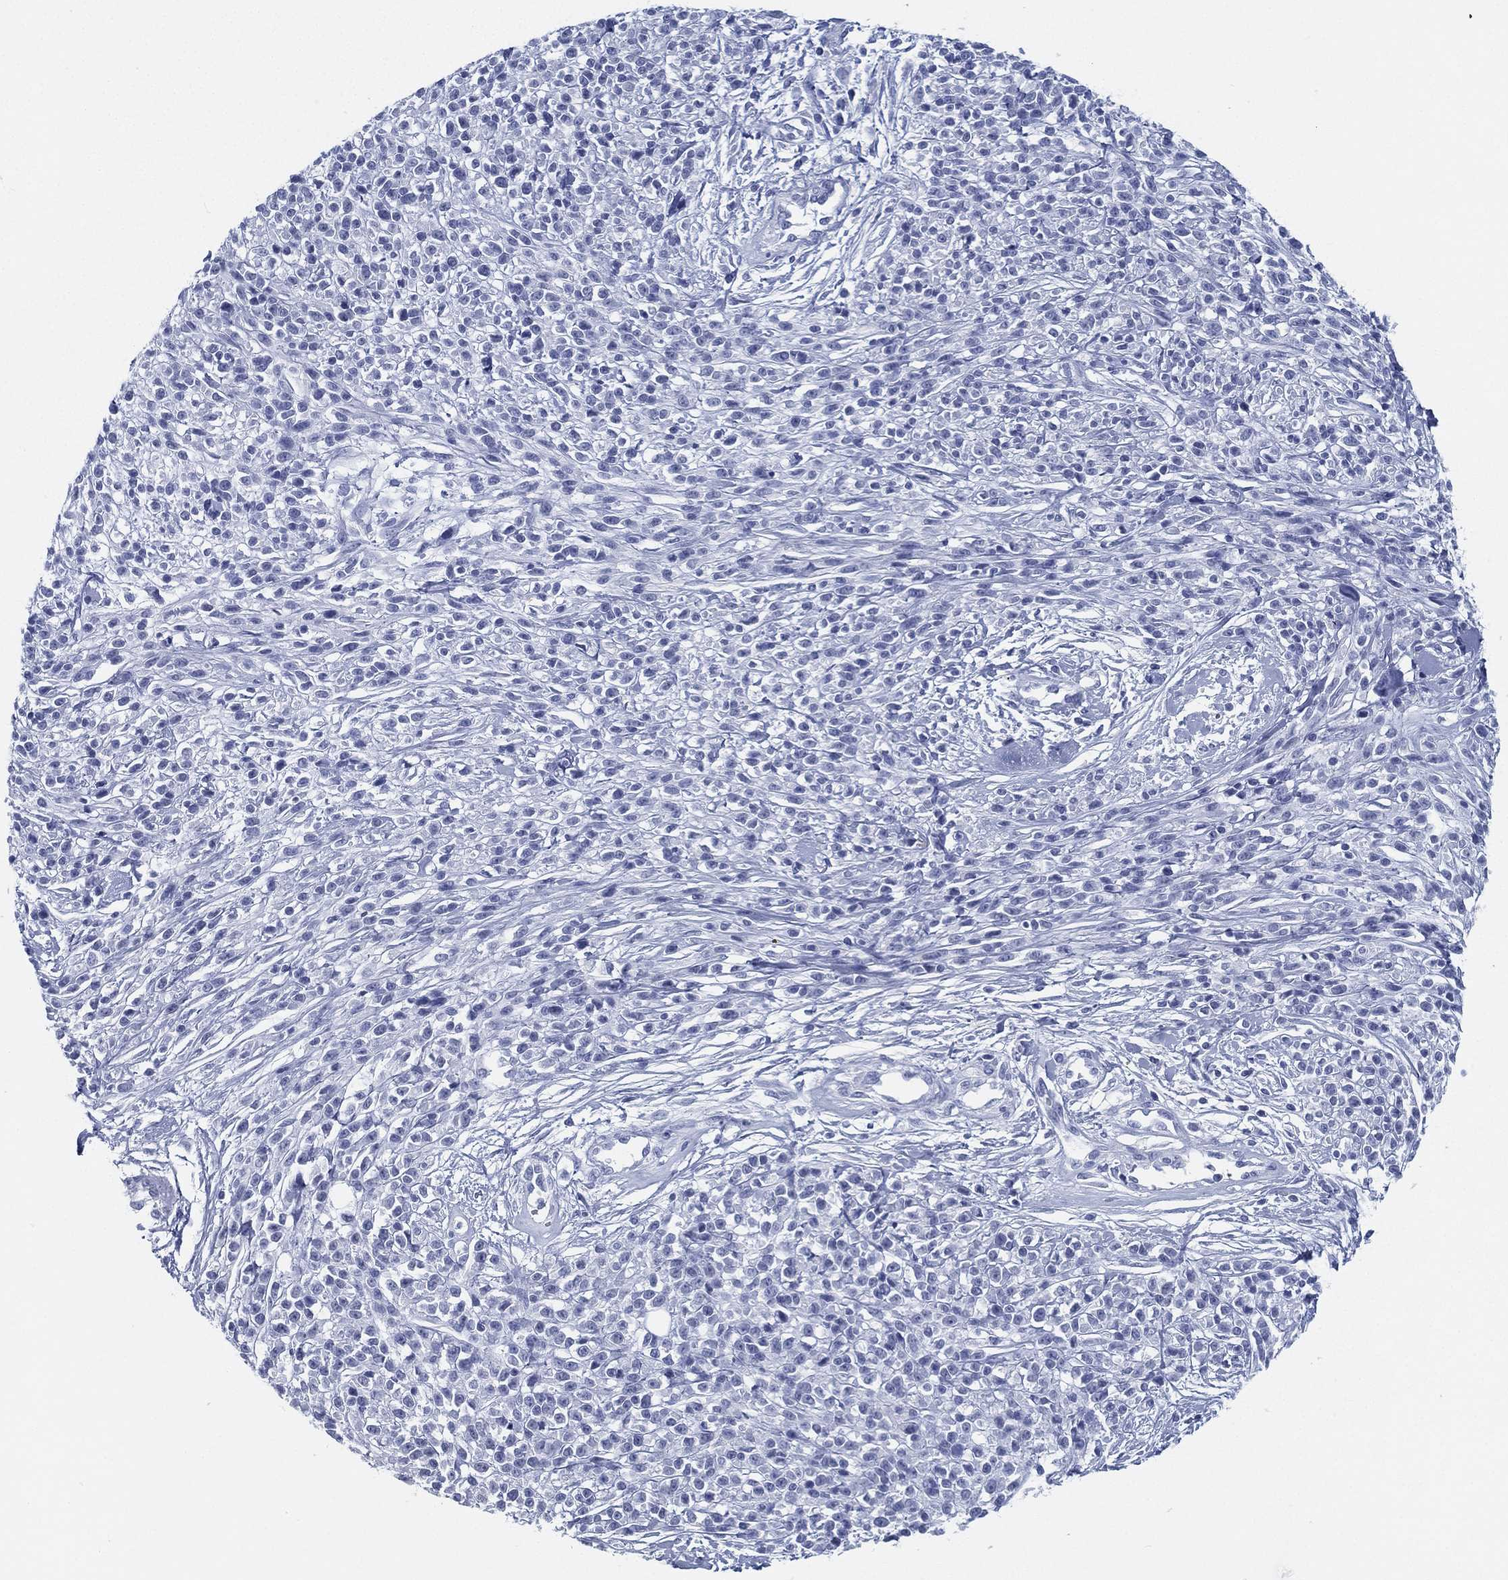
{"staining": {"intensity": "negative", "quantity": "none", "location": "none"}, "tissue": "melanoma", "cell_type": "Tumor cells", "image_type": "cancer", "snomed": [{"axis": "morphology", "description": "Malignant melanoma, NOS"}, {"axis": "topography", "description": "Skin"}, {"axis": "topography", "description": "Skin of trunk"}], "caption": "IHC of human melanoma demonstrates no positivity in tumor cells.", "gene": "ATP1B2", "patient": {"sex": "male", "age": 74}}